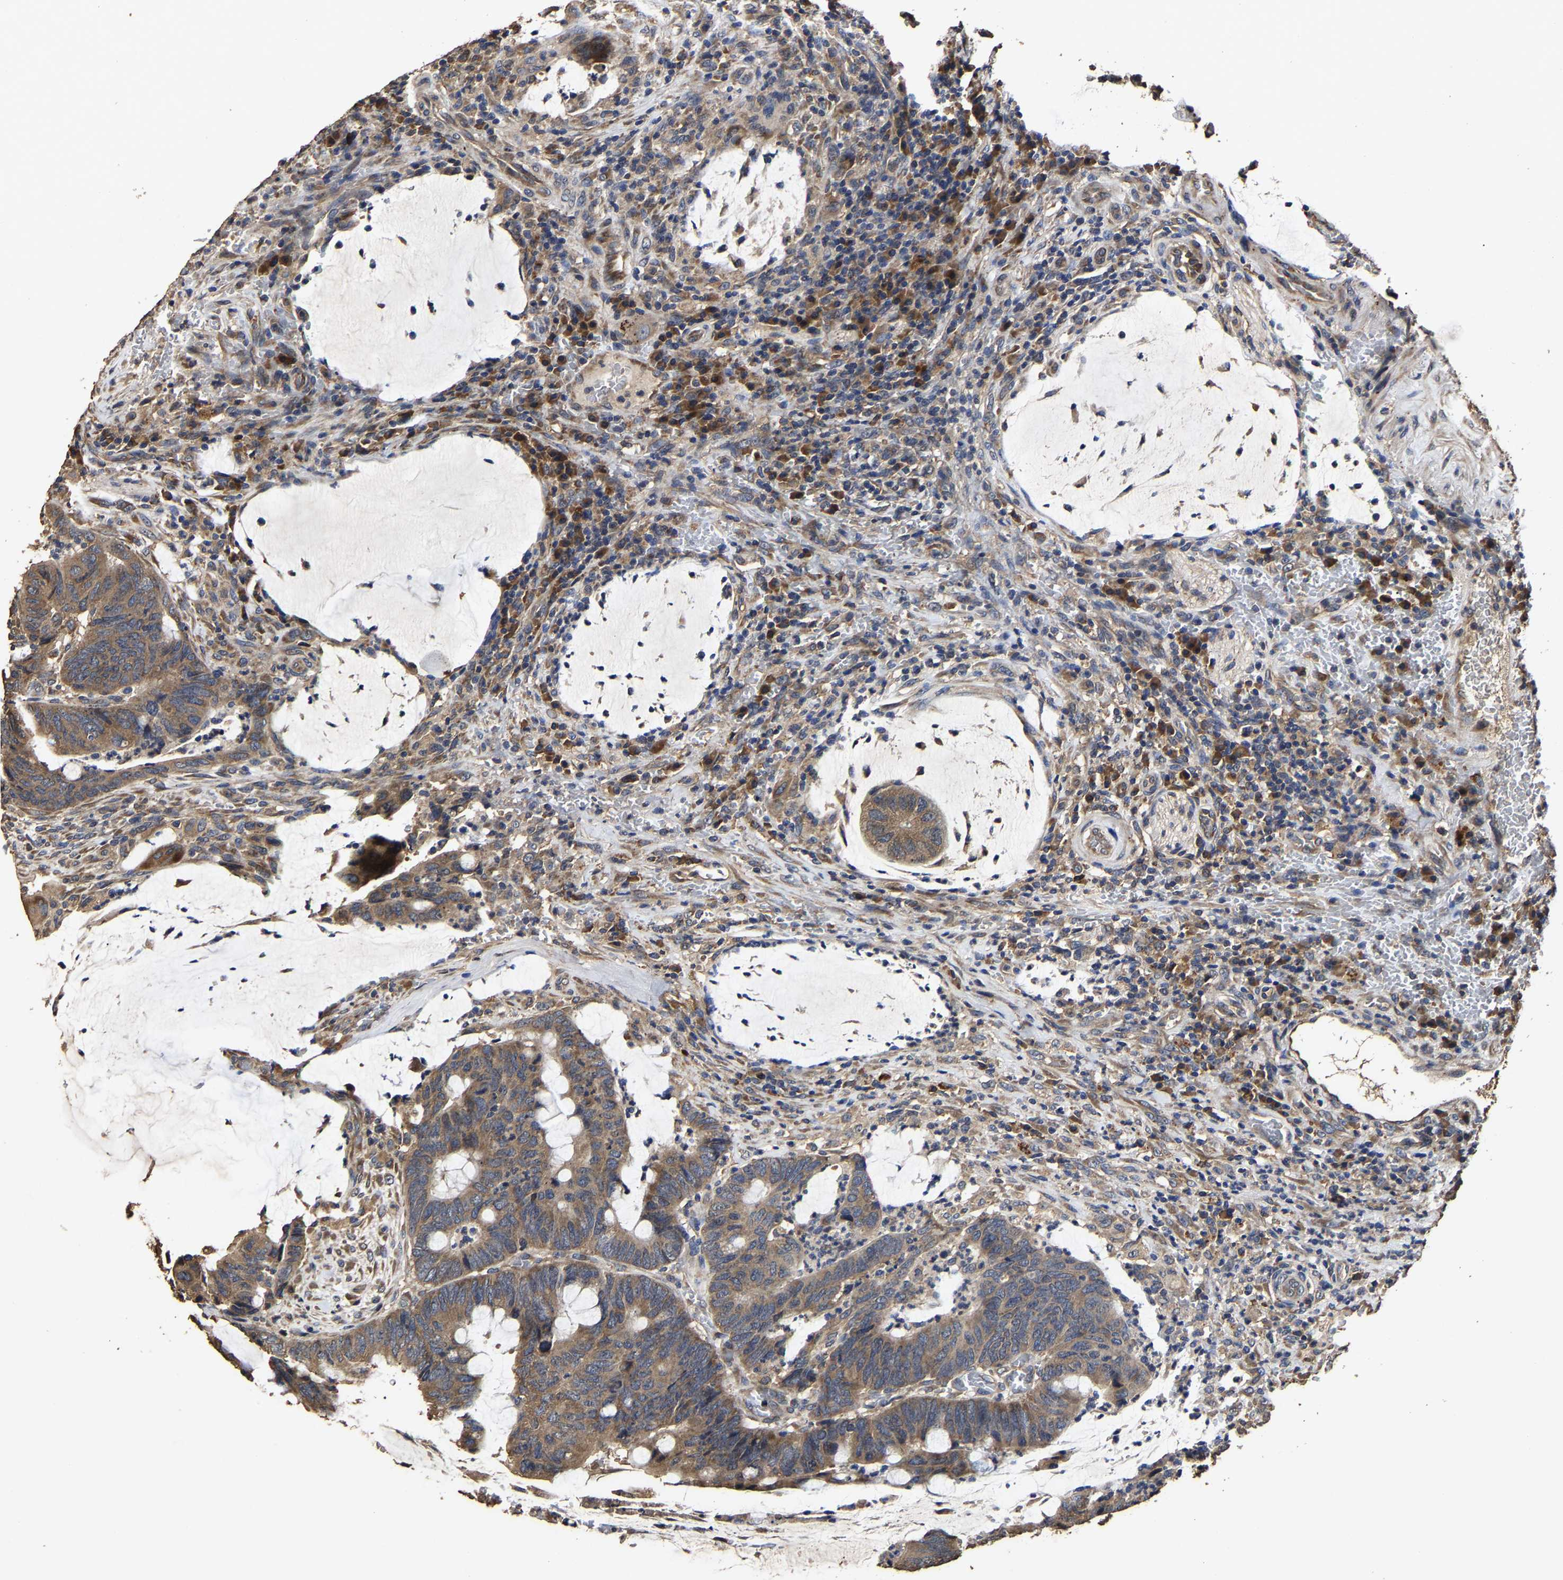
{"staining": {"intensity": "moderate", "quantity": ">75%", "location": "cytoplasmic/membranous"}, "tissue": "colorectal cancer", "cell_type": "Tumor cells", "image_type": "cancer", "snomed": [{"axis": "morphology", "description": "Normal tissue, NOS"}, {"axis": "morphology", "description": "Adenocarcinoma, NOS"}, {"axis": "topography", "description": "Rectum"}, {"axis": "topography", "description": "Peripheral nerve tissue"}], "caption": "A brown stain highlights moderate cytoplasmic/membranous staining of a protein in colorectal adenocarcinoma tumor cells.", "gene": "PPM1K", "patient": {"sex": "male", "age": 92}}